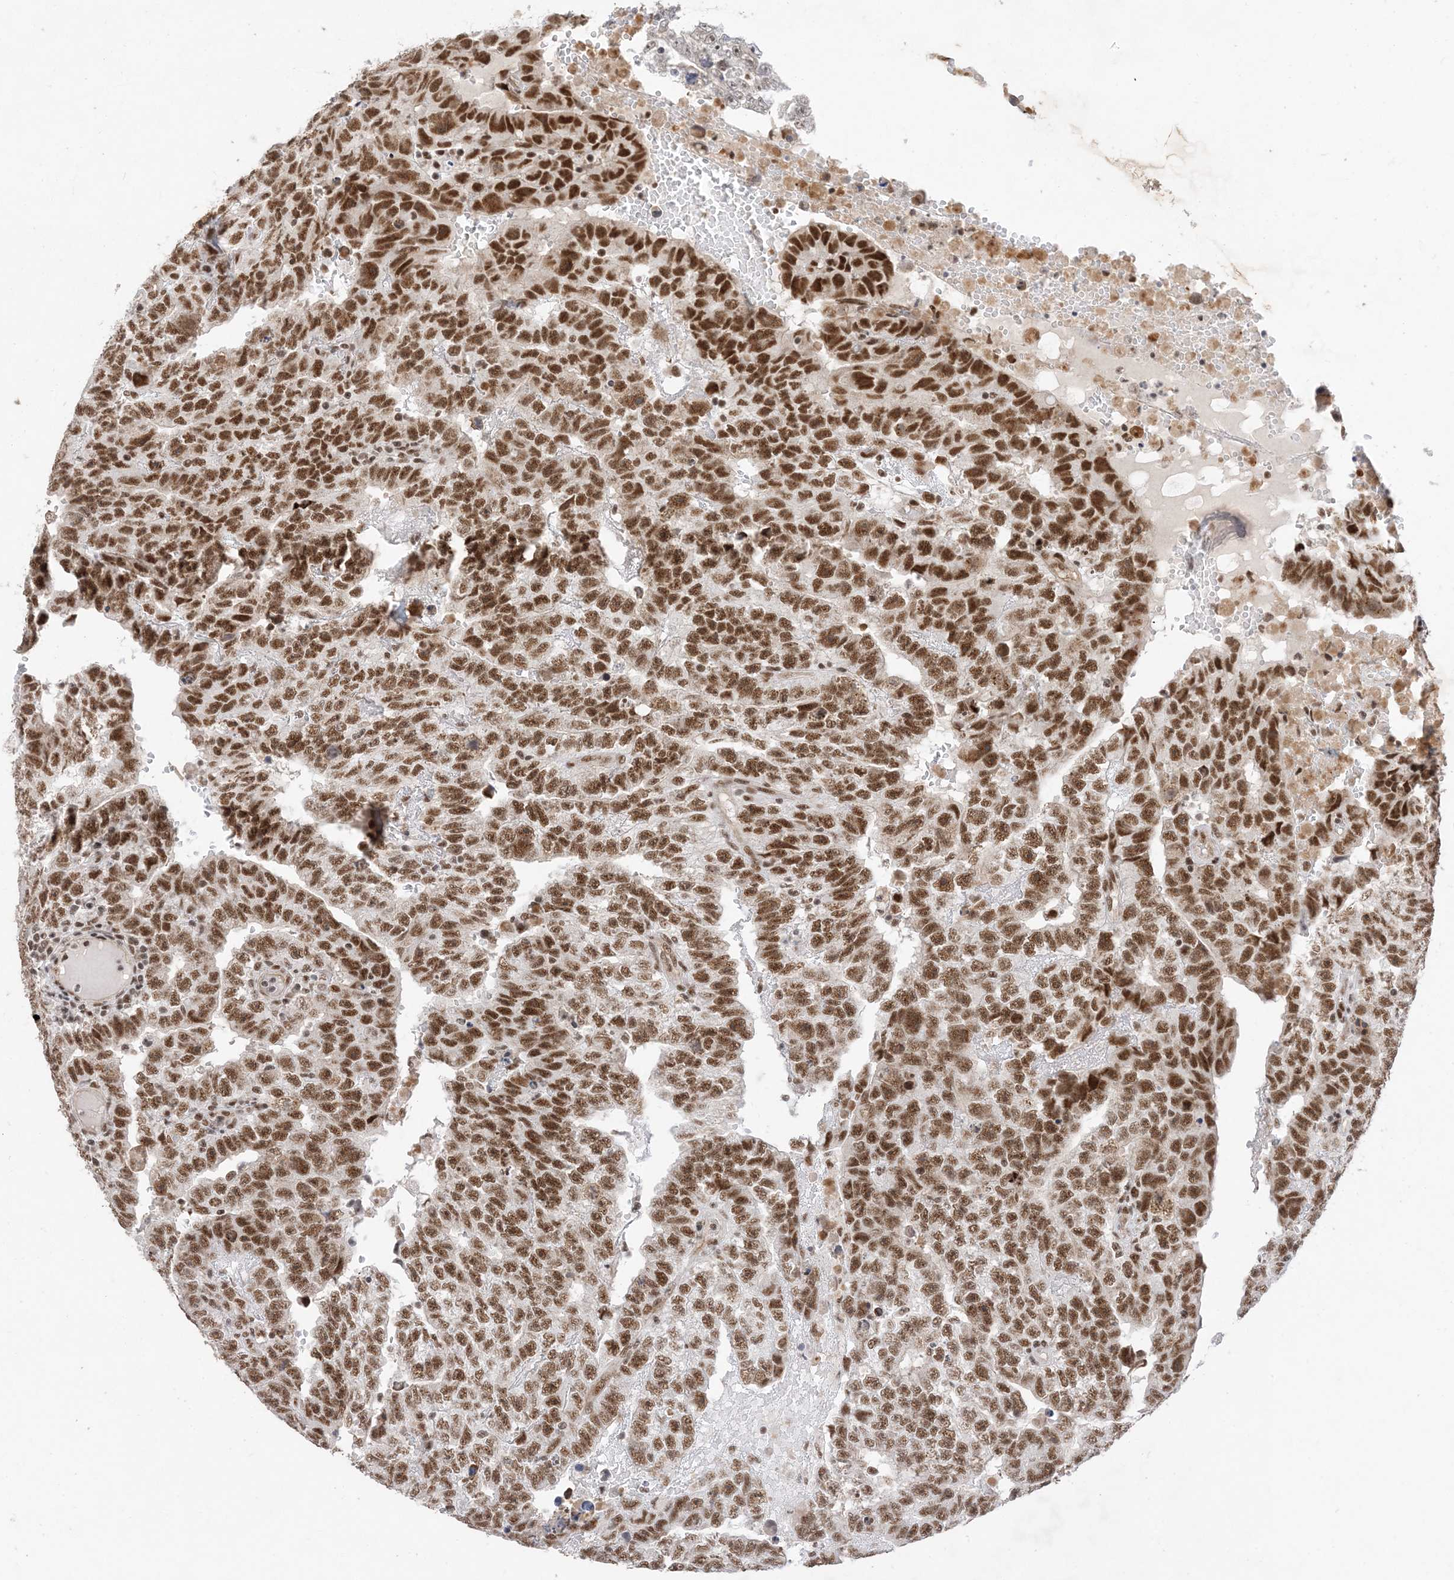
{"staining": {"intensity": "strong", "quantity": ">75%", "location": "nuclear"}, "tissue": "testis cancer", "cell_type": "Tumor cells", "image_type": "cancer", "snomed": [{"axis": "morphology", "description": "Carcinoma, Embryonal, NOS"}, {"axis": "topography", "description": "Testis"}], "caption": "Immunohistochemistry staining of testis embryonal carcinoma, which exhibits high levels of strong nuclear expression in about >75% of tumor cells indicating strong nuclear protein expression. The staining was performed using DAB (3,3'-diaminobenzidine) (brown) for protein detection and nuclei were counterstained in hematoxylin (blue).", "gene": "SF3A3", "patient": {"sex": "male", "age": 25}}